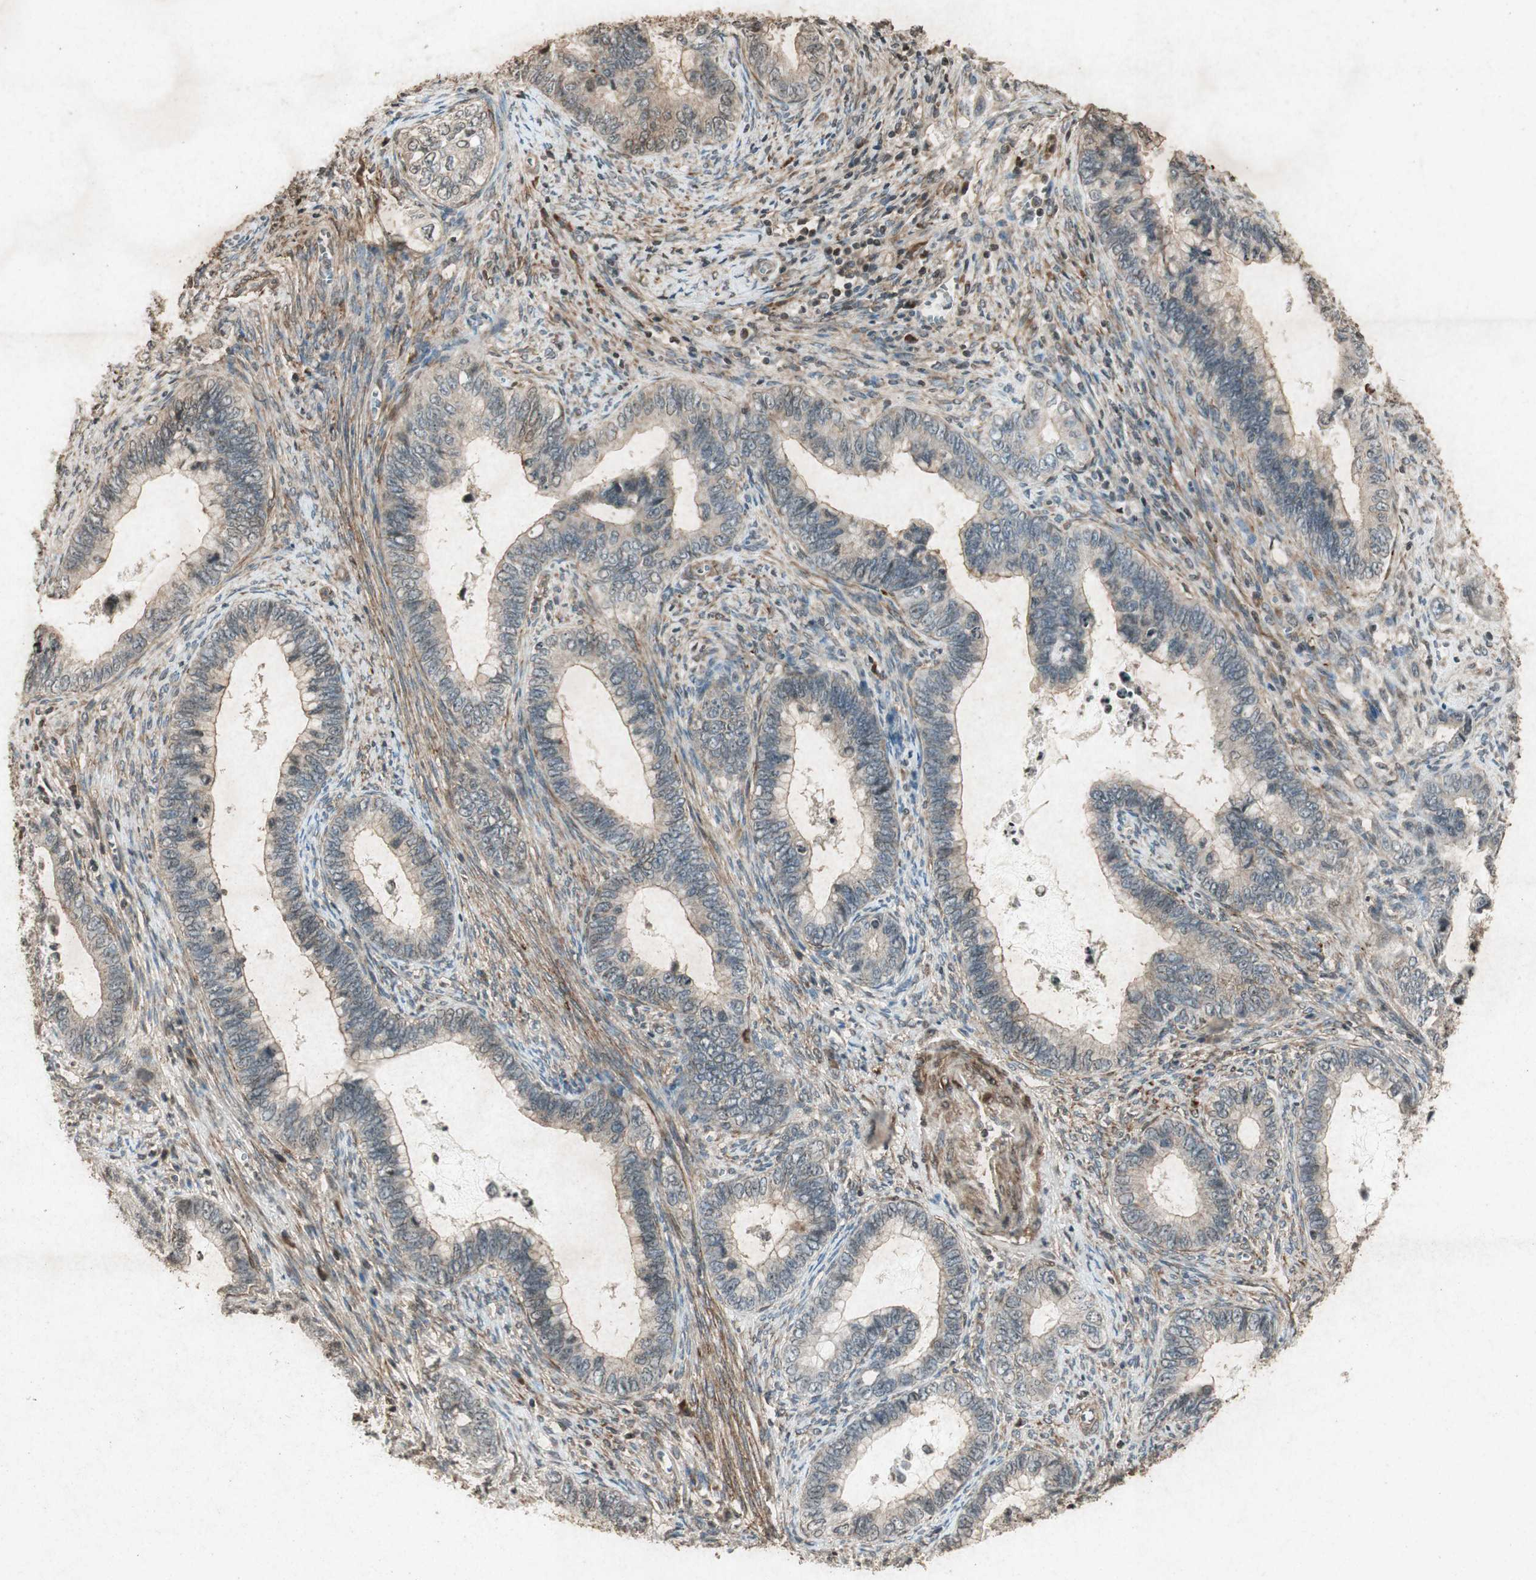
{"staining": {"intensity": "weak", "quantity": ">75%", "location": "cytoplasmic/membranous"}, "tissue": "cervical cancer", "cell_type": "Tumor cells", "image_type": "cancer", "snomed": [{"axis": "morphology", "description": "Adenocarcinoma, NOS"}, {"axis": "topography", "description": "Cervix"}], "caption": "Brown immunohistochemical staining in human cervical cancer (adenocarcinoma) shows weak cytoplasmic/membranous expression in about >75% of tumor cells.", "gene": "PRKG1", "patient": {"sex": "female", "age": 44}}